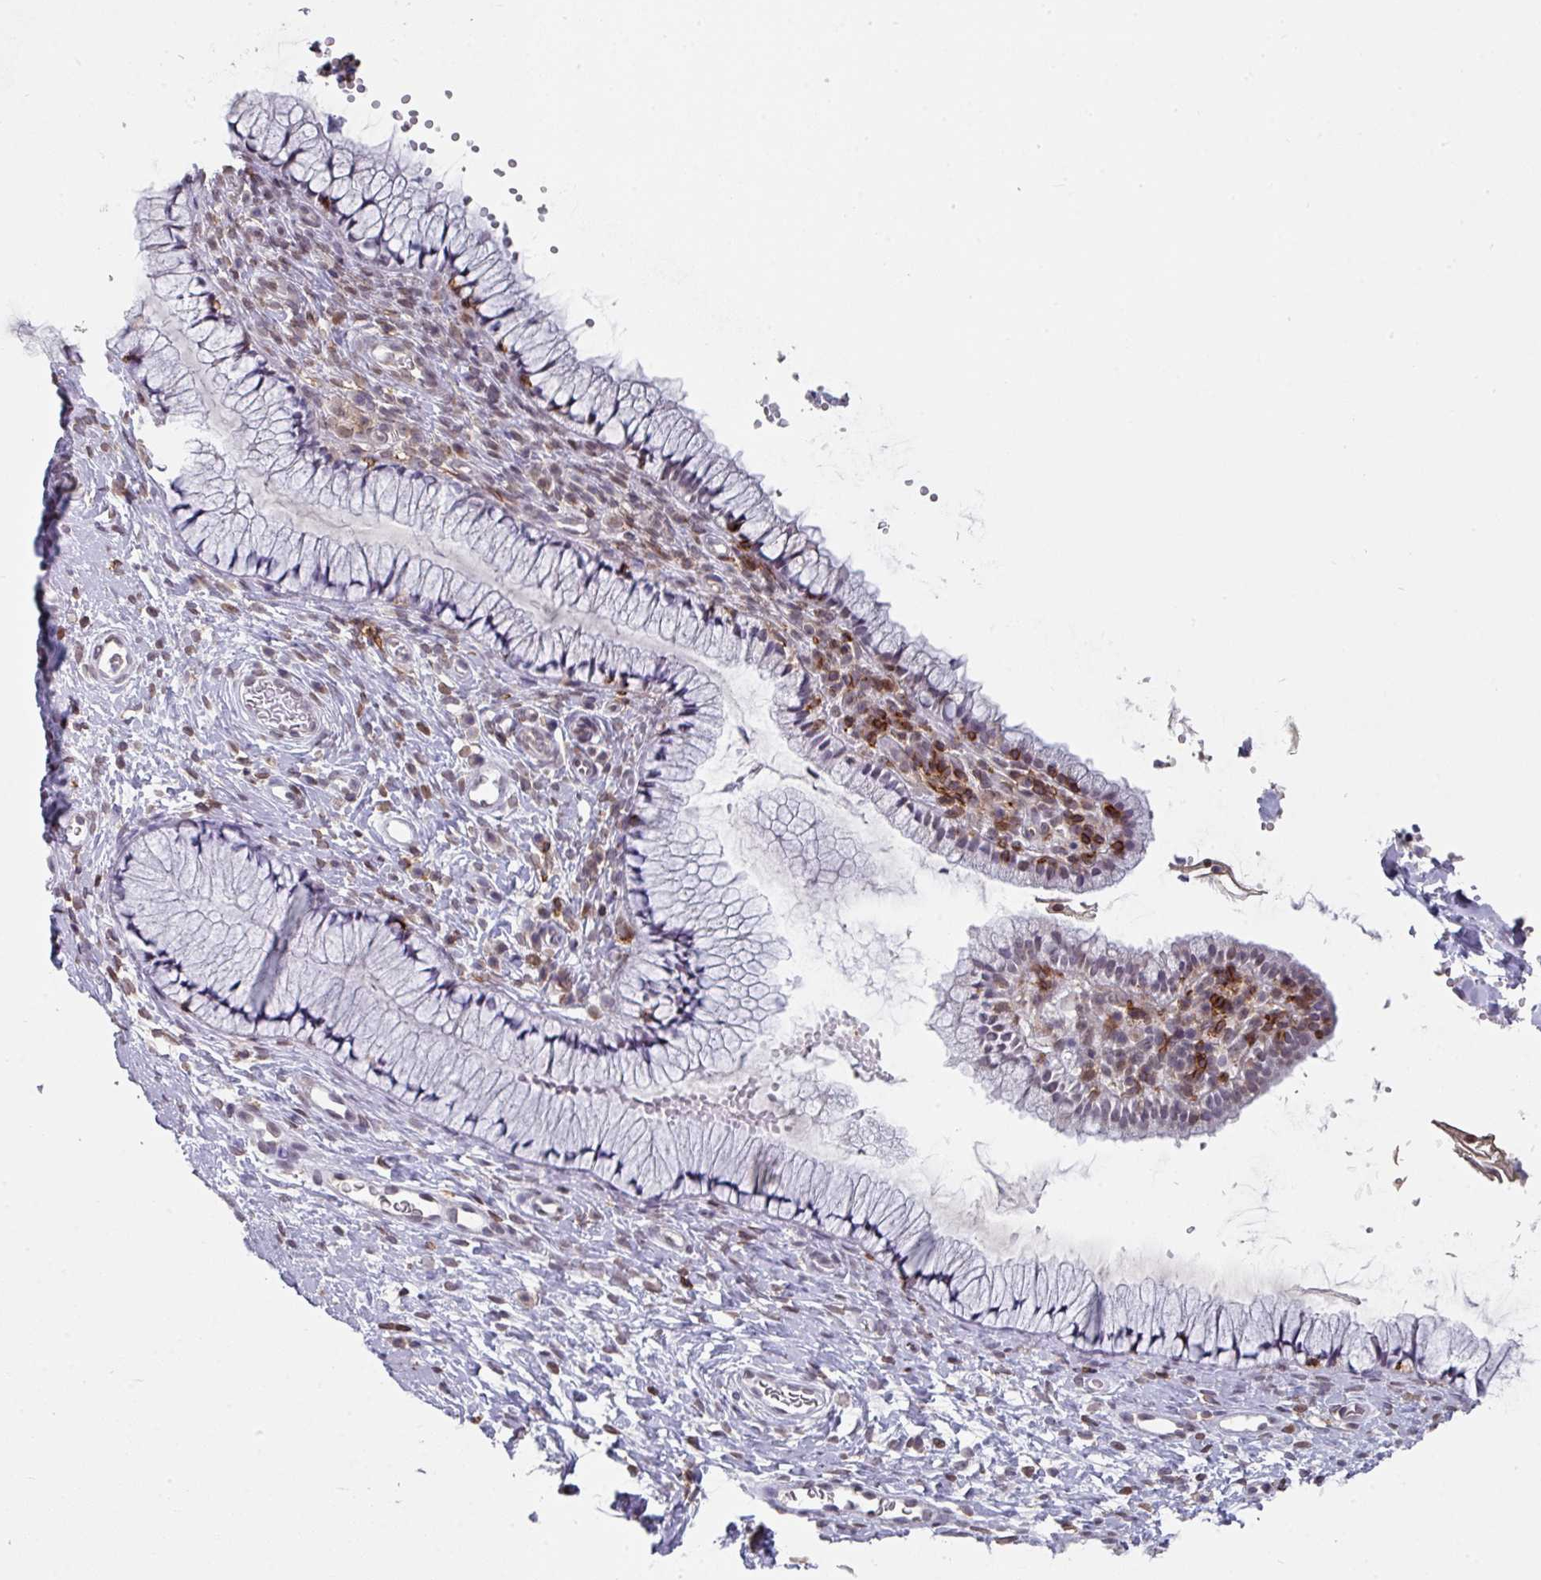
{"staining": {"intensity": "negative", "quantity": "none", "location": "none"}, "tissue": "cervix", "cell_type": "Glandular cells", "image_type": "normal", "snomed": [{"axis": "morphology", "description": "Normal tissue, NOS"}, {"axis": "topography", "description": "Cervix"}], "caption": "Image shows no significant protein expression in glandular cells of benign cervix. (IHC, brightfield microscopy, high magnification).", "gene": "RASAL3", "patient": {"sex": "female", "age": 36}}